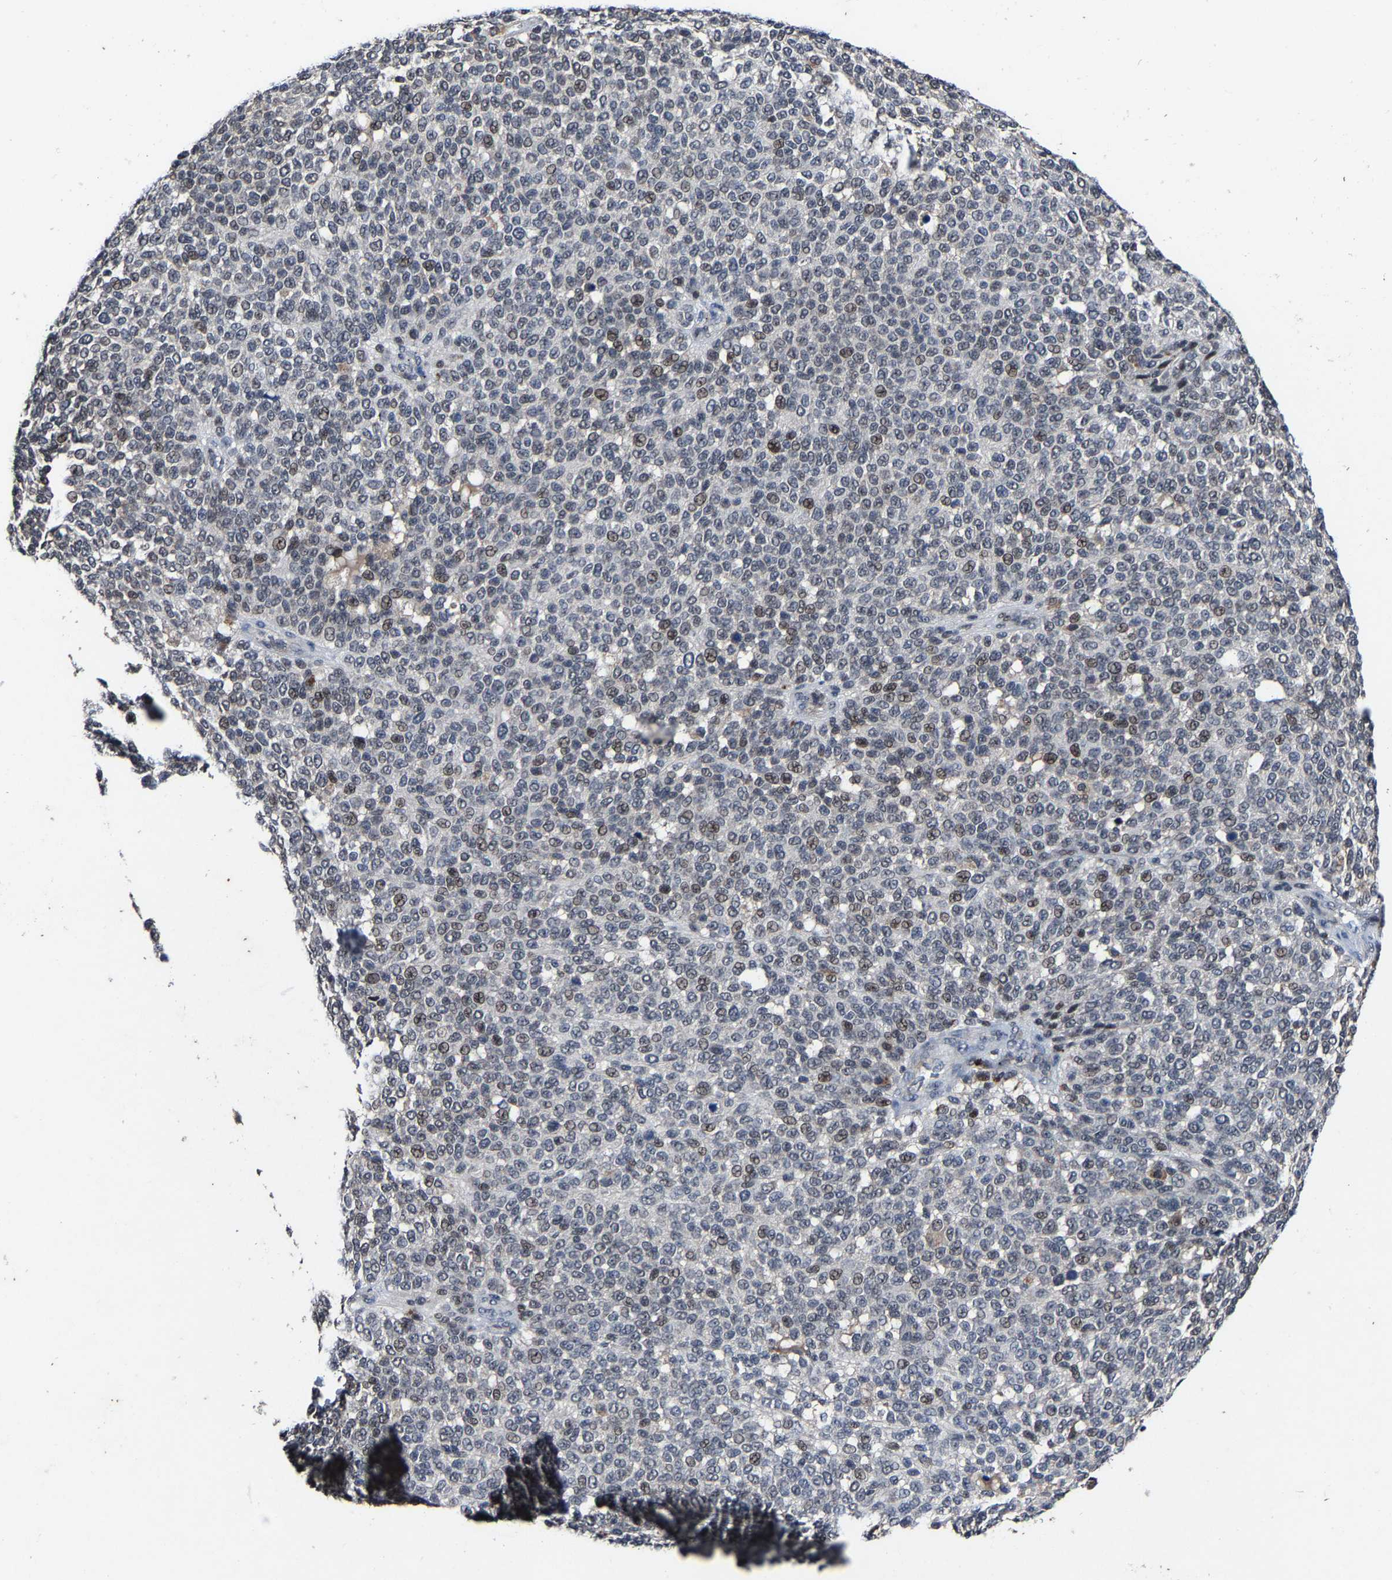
{"staining": {"intensity": "weak", "quantity": "25%-75%", "location": "nuclear"}, "tissue": "melanoma", "cell_type": "Tumor cells", "image_type": "cancer", "snomed": [{"axis": "morphology", "description": "Malignant melanoma, NOS"}, {"axis": "topography", "description": "Skin"}], "caption": "Brown immunohistochemical staining in human melanoma exhibits weak nuclear expression in approximately 25%-75% of tumor cells. The staining was performed using DAB (3,3'-diaminobenzidine), with brown indicating positive protein expression. Nuclei are stained blue with hematoxylin.", "gene": "LSM8", "patient": {"sex": "male", "age": 59}}